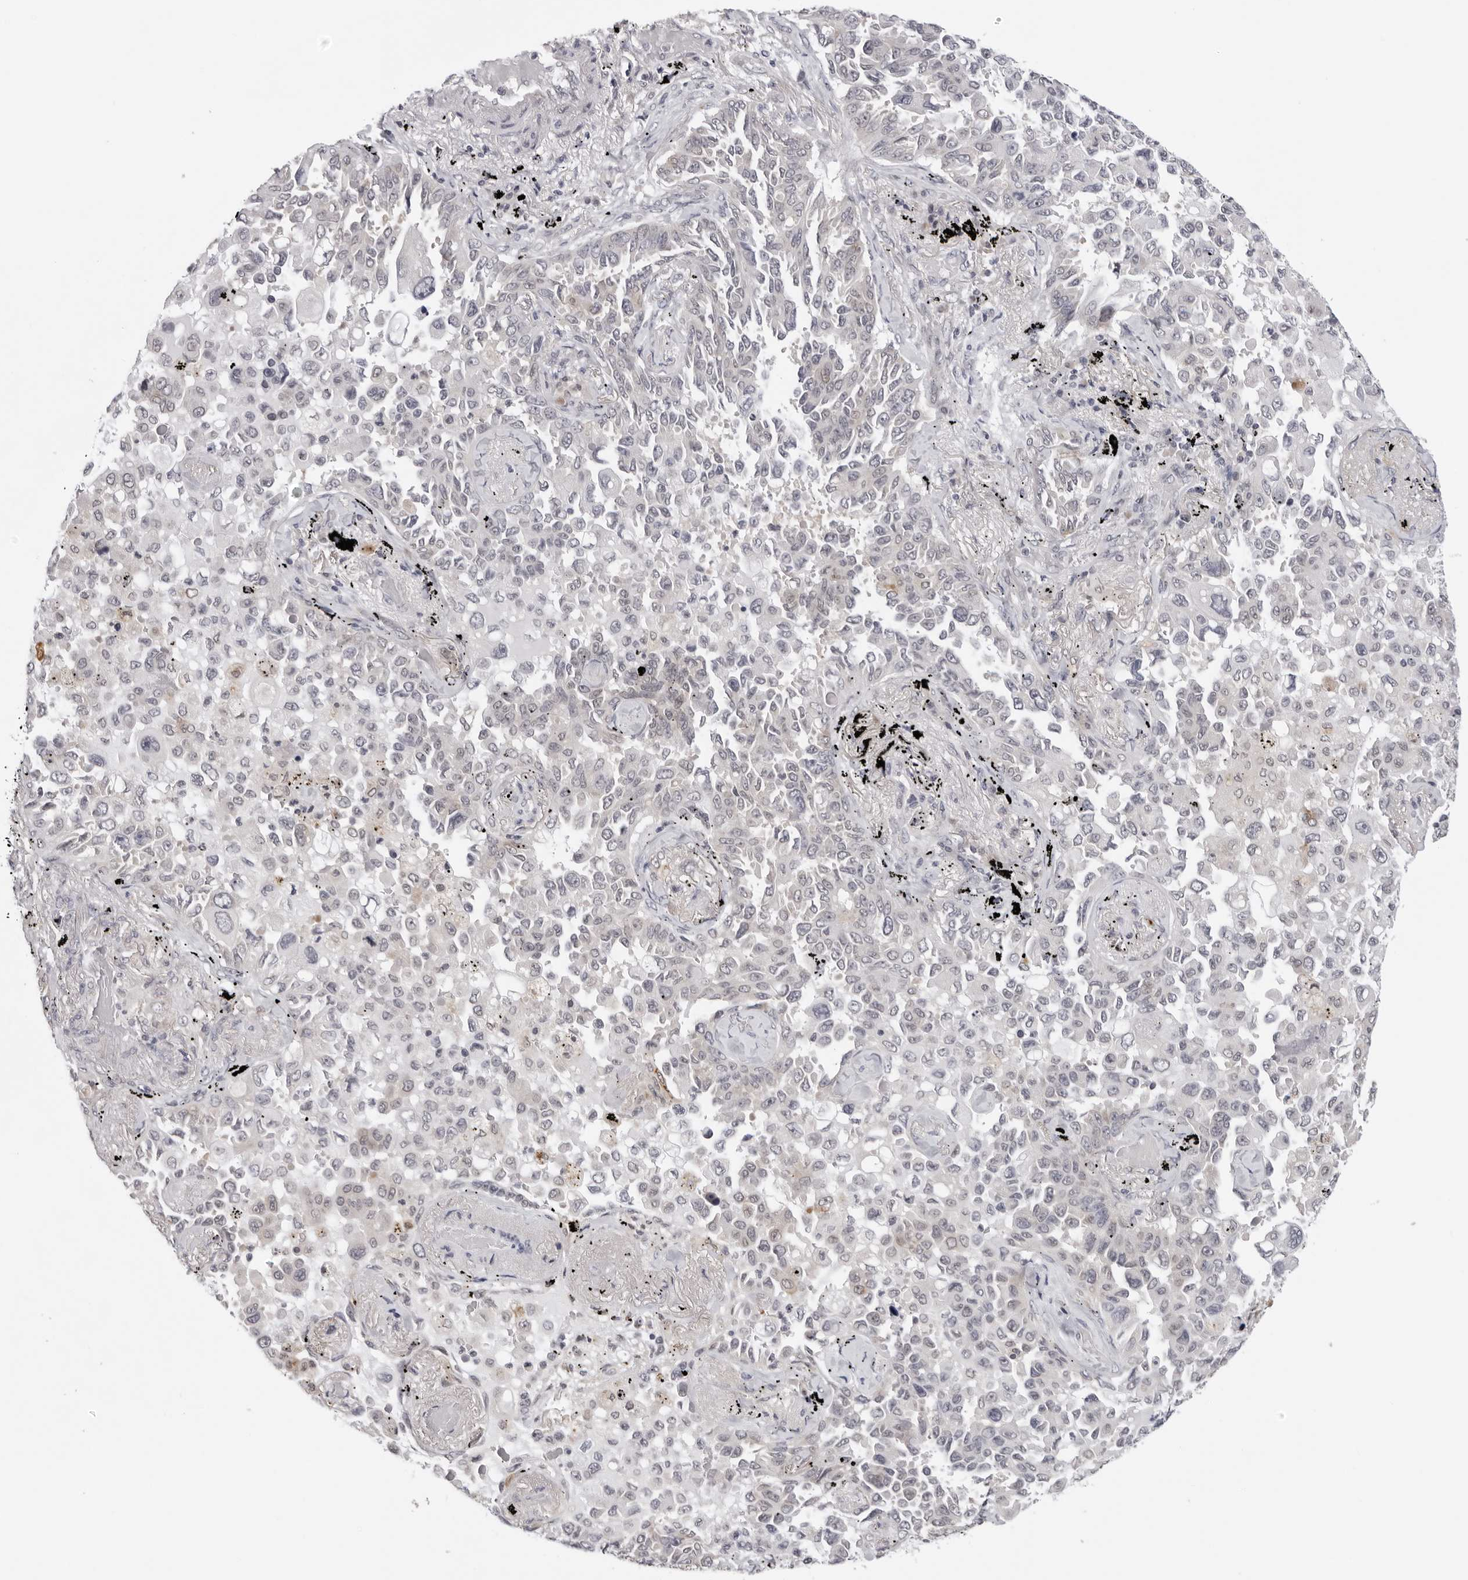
{"staining": {"intensity": "negative", "quantity": "none", "location": "none"}, "tissue": "lung cancer", "cell_type": "Tumor cells", "image_type": "cancer", "snomed": [{"axis": "morphology", "description": "Adenocarcinoma, NOS"}, {"axis": "topography", "description": "Lung"}], "caption": "Immunohistochemistry of adenocarcinoma (lung) exhibits no positivity in tumor cells. The staining is performed using DAB brown chromogen with nuclei counter-stained in using hematoxylin.", "gene": "PRUNE1", "patient": {"sex": "female", "age": 67}}